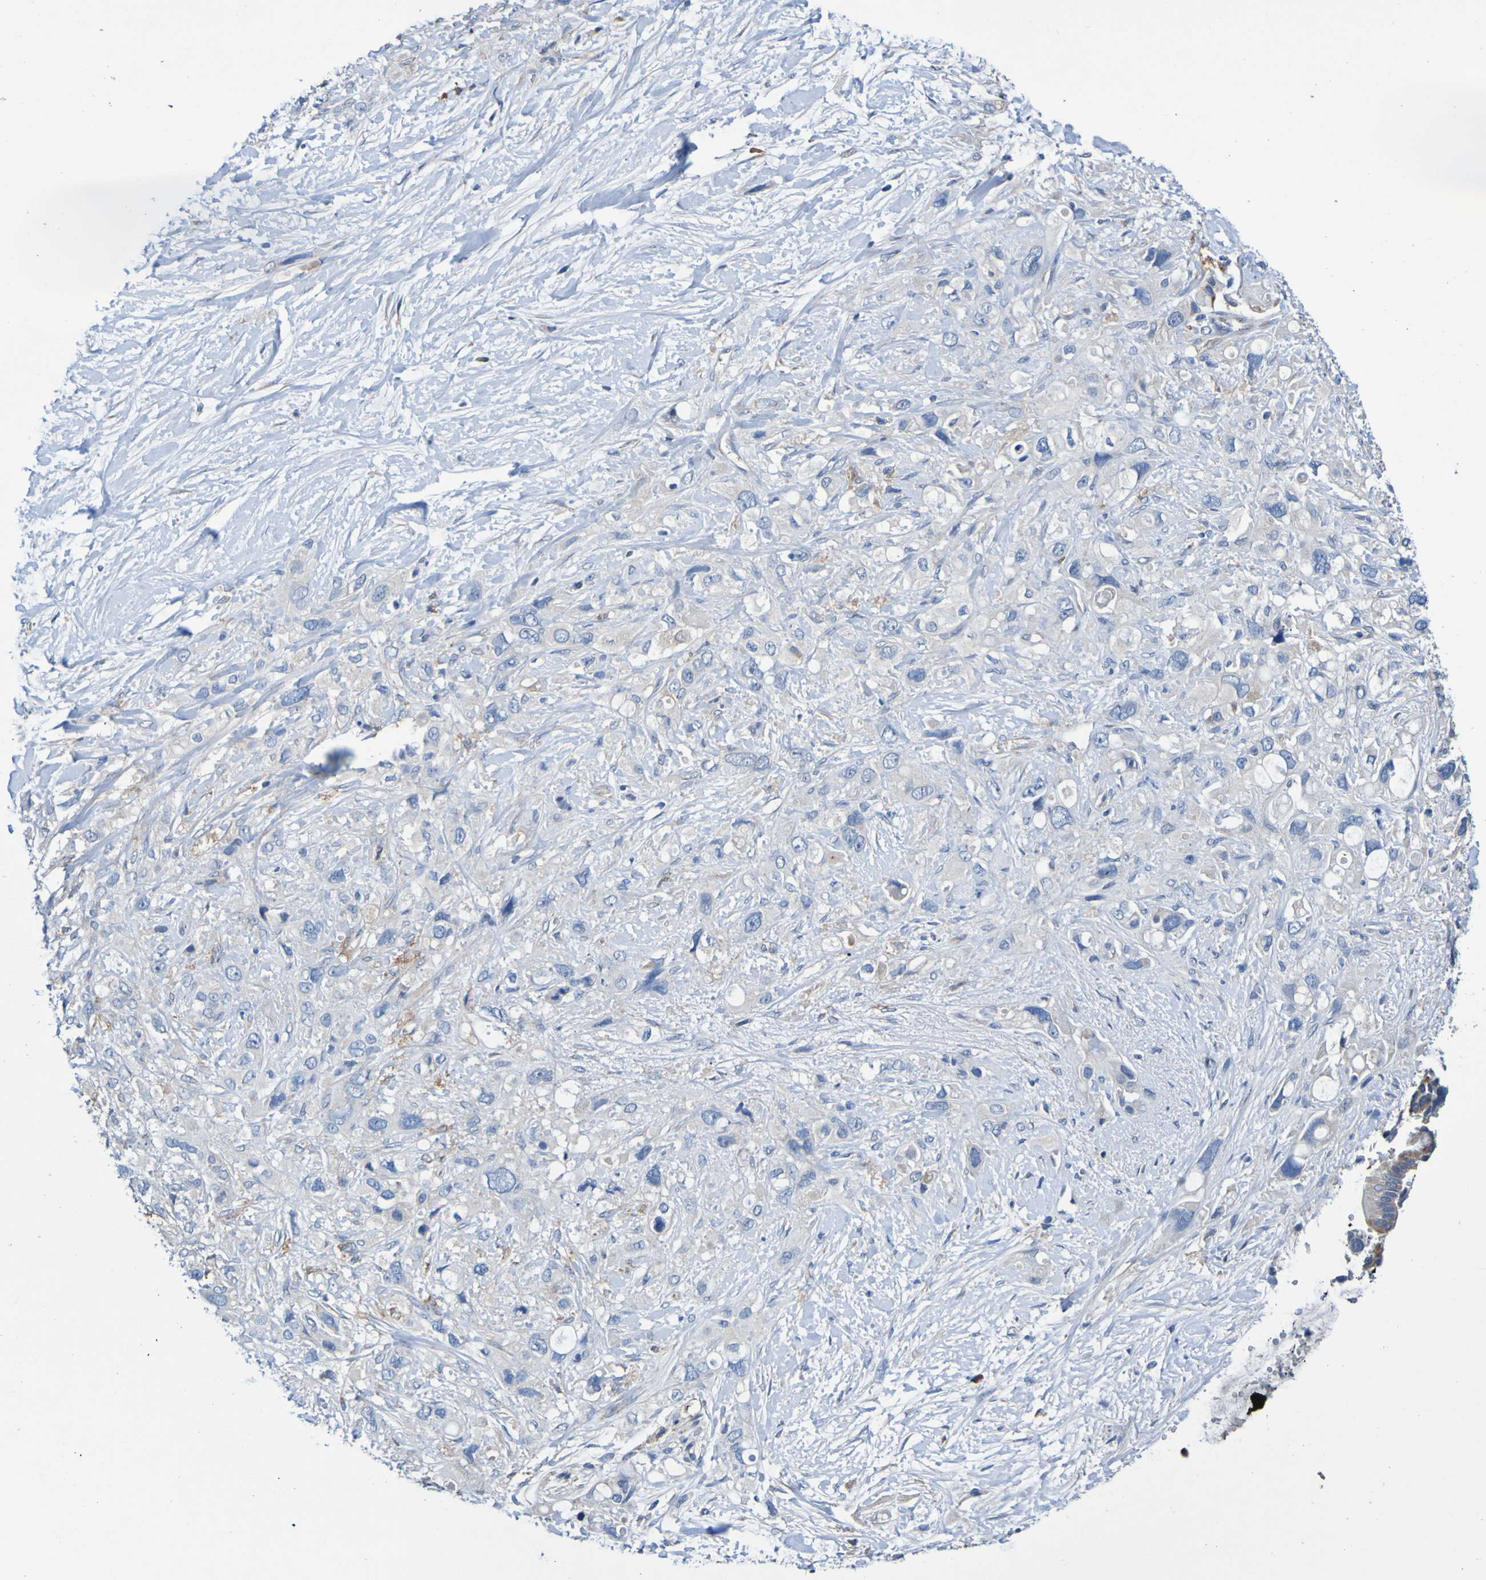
{"staining": {"intensity": "weak", "quantity": ">75%", "location": "cytoplasmic/membranous"}, "tissue": "pancreatic cancer", "cell_type": "Tumor cells", "image_type": "cancer", "snomed": [{"axis": "morphology", "description": "Adenocarcinoma, NOS"}, {"axis": "topography", "description": "Pancreas"}], "caption": "There is low levels of weak cytoplasmic/membranous expression in tumor cells of pancreatic cancer (adenocarcinoma), as demonstrated by immunohistochemical staining (brown color).", "gene": "METAP2", "patient": {"sex": "female", "age": 56}}